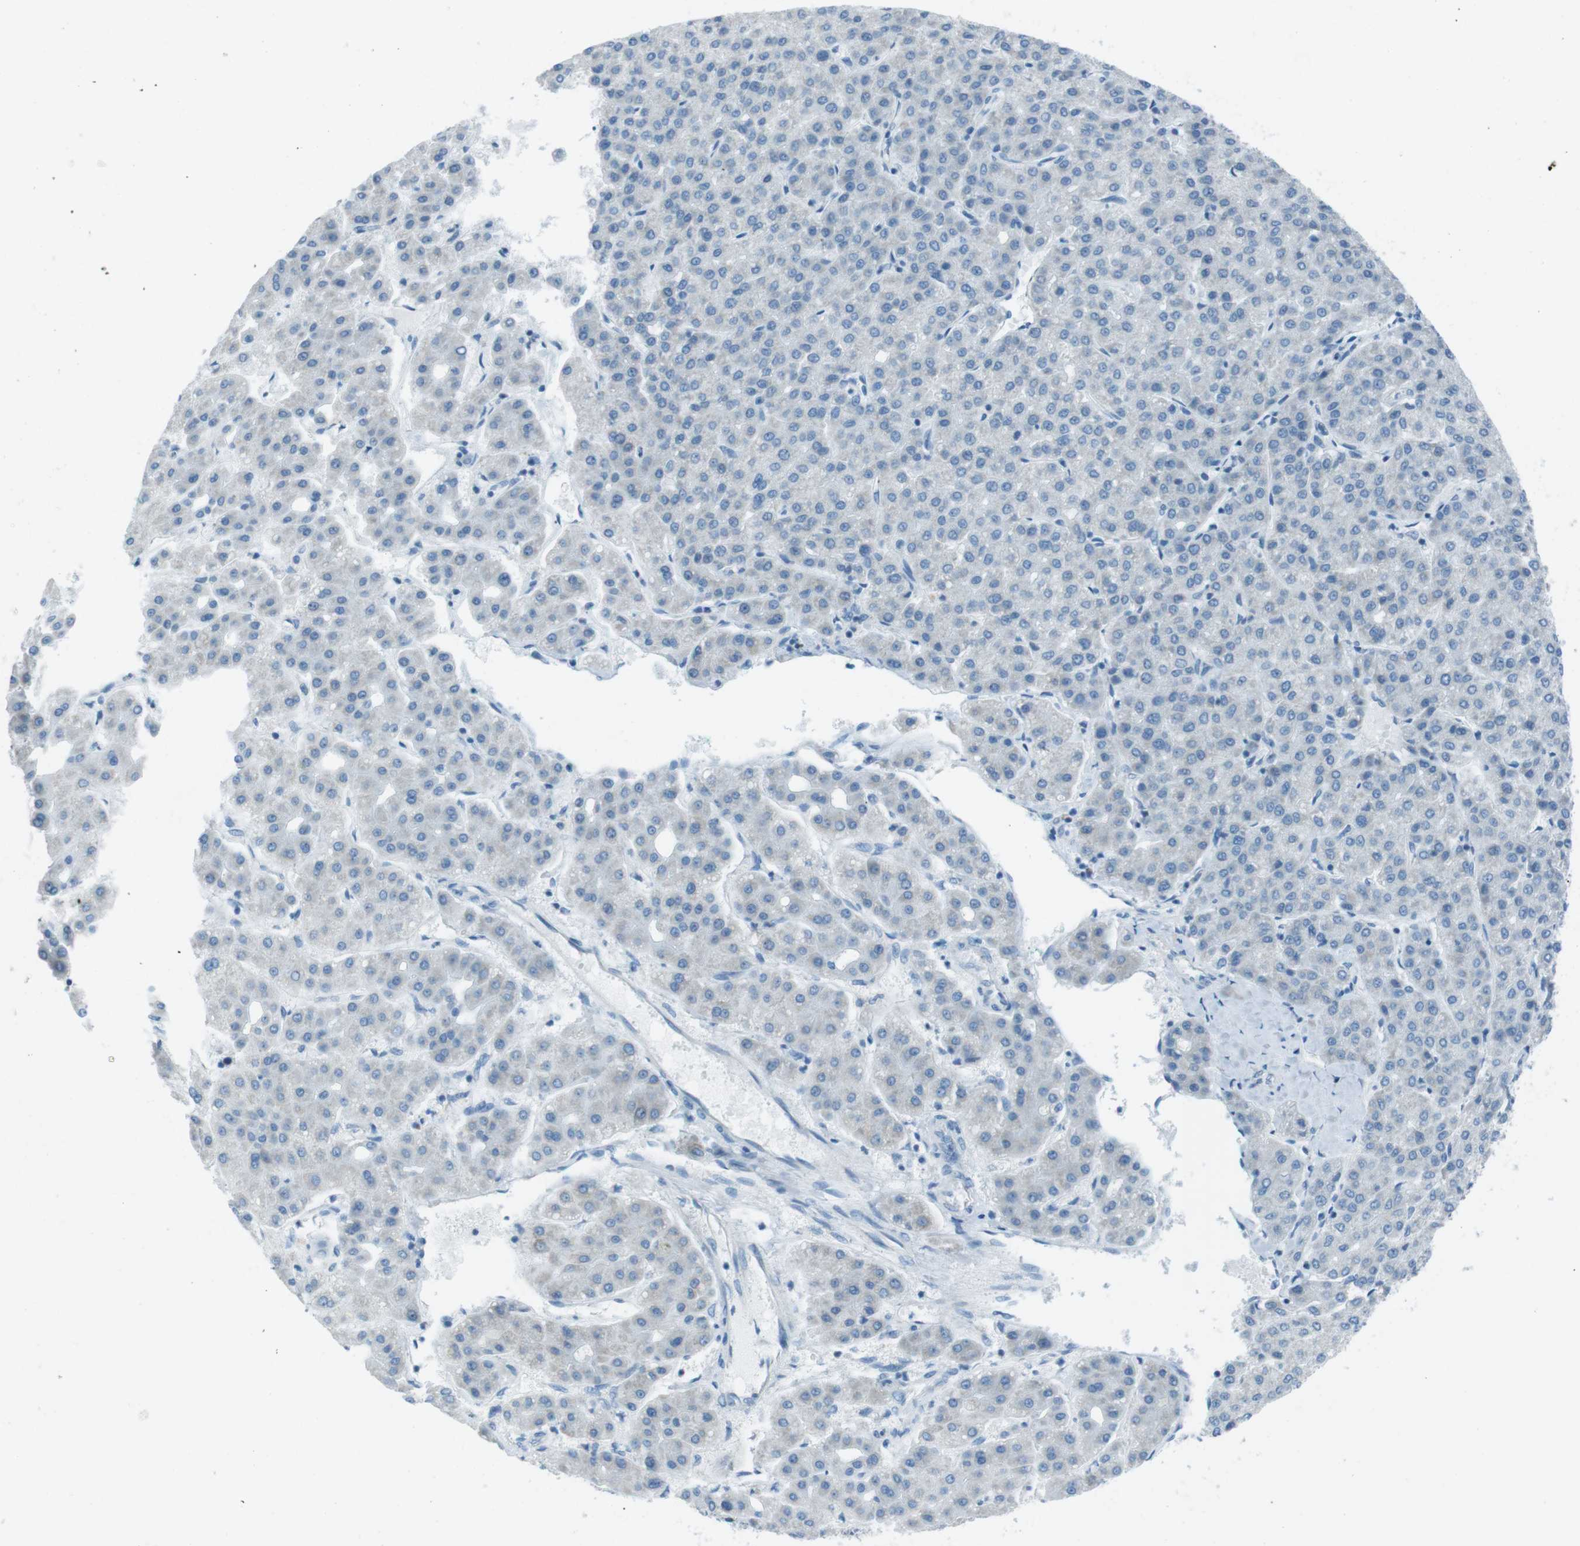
{"staining": {"intensity": "negative", "quantity": "none", "location": "none"}, "tissue": "liver cancer", "cell_type": "Tumor cells", "image_type": "cancer", "snomed": [{"axis": "morphology", "description": "Carcinoma, Hepatocellular, NOS"}, {"axis": "topography", "description": "Liver"}], "caption": "Tumor cells show no significant expression in liver cancer (hepatocellular carcinoma).", "gene": "DNAJA3", "patient": {"sex": "male", "age": 65}}